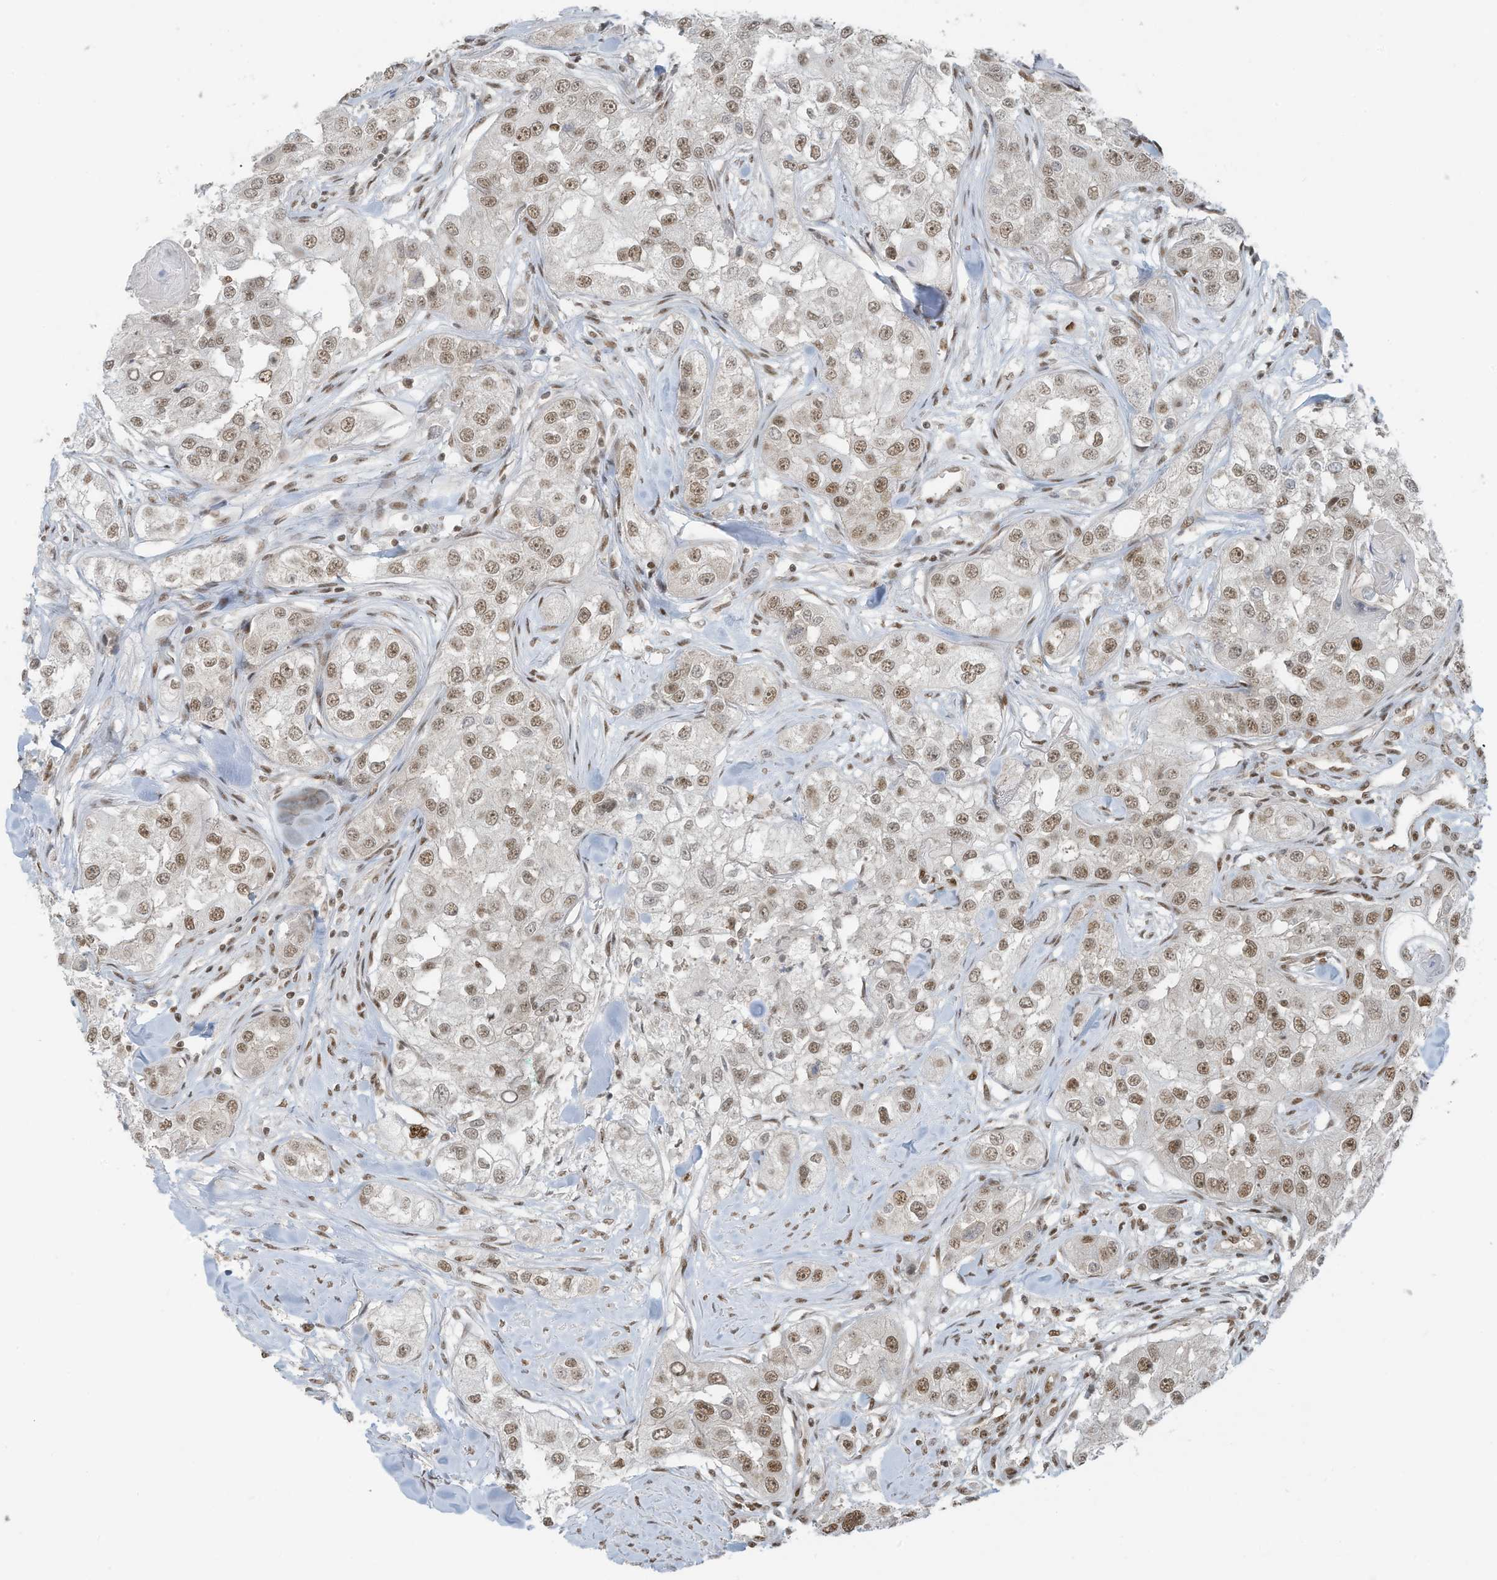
{"staining": {"intensity": "moderate", "quantity": ">75%", "location": "nuclear"}, "tissue": "head and neck cancer", "cell_type": "Tumor cells", "image_type": "cancer", "snomed": [{"axis": "morphology", "description": "Normal tissue, NOS"}, {"axis": "morphology", "description": "Squamous cell carcinoma, NOS"}, {"axis": "topography", "description": "Skeletal muscle"}, {"axis": "topography", "description": "Head-Neck"}], "caption": "Immunohistochemical staining of head and neck cancer displays moderate nuclear protein expression in about >75% of tumor cells.", "gene": "DBR1", "patient": {"sex": "male", "age": 51}}